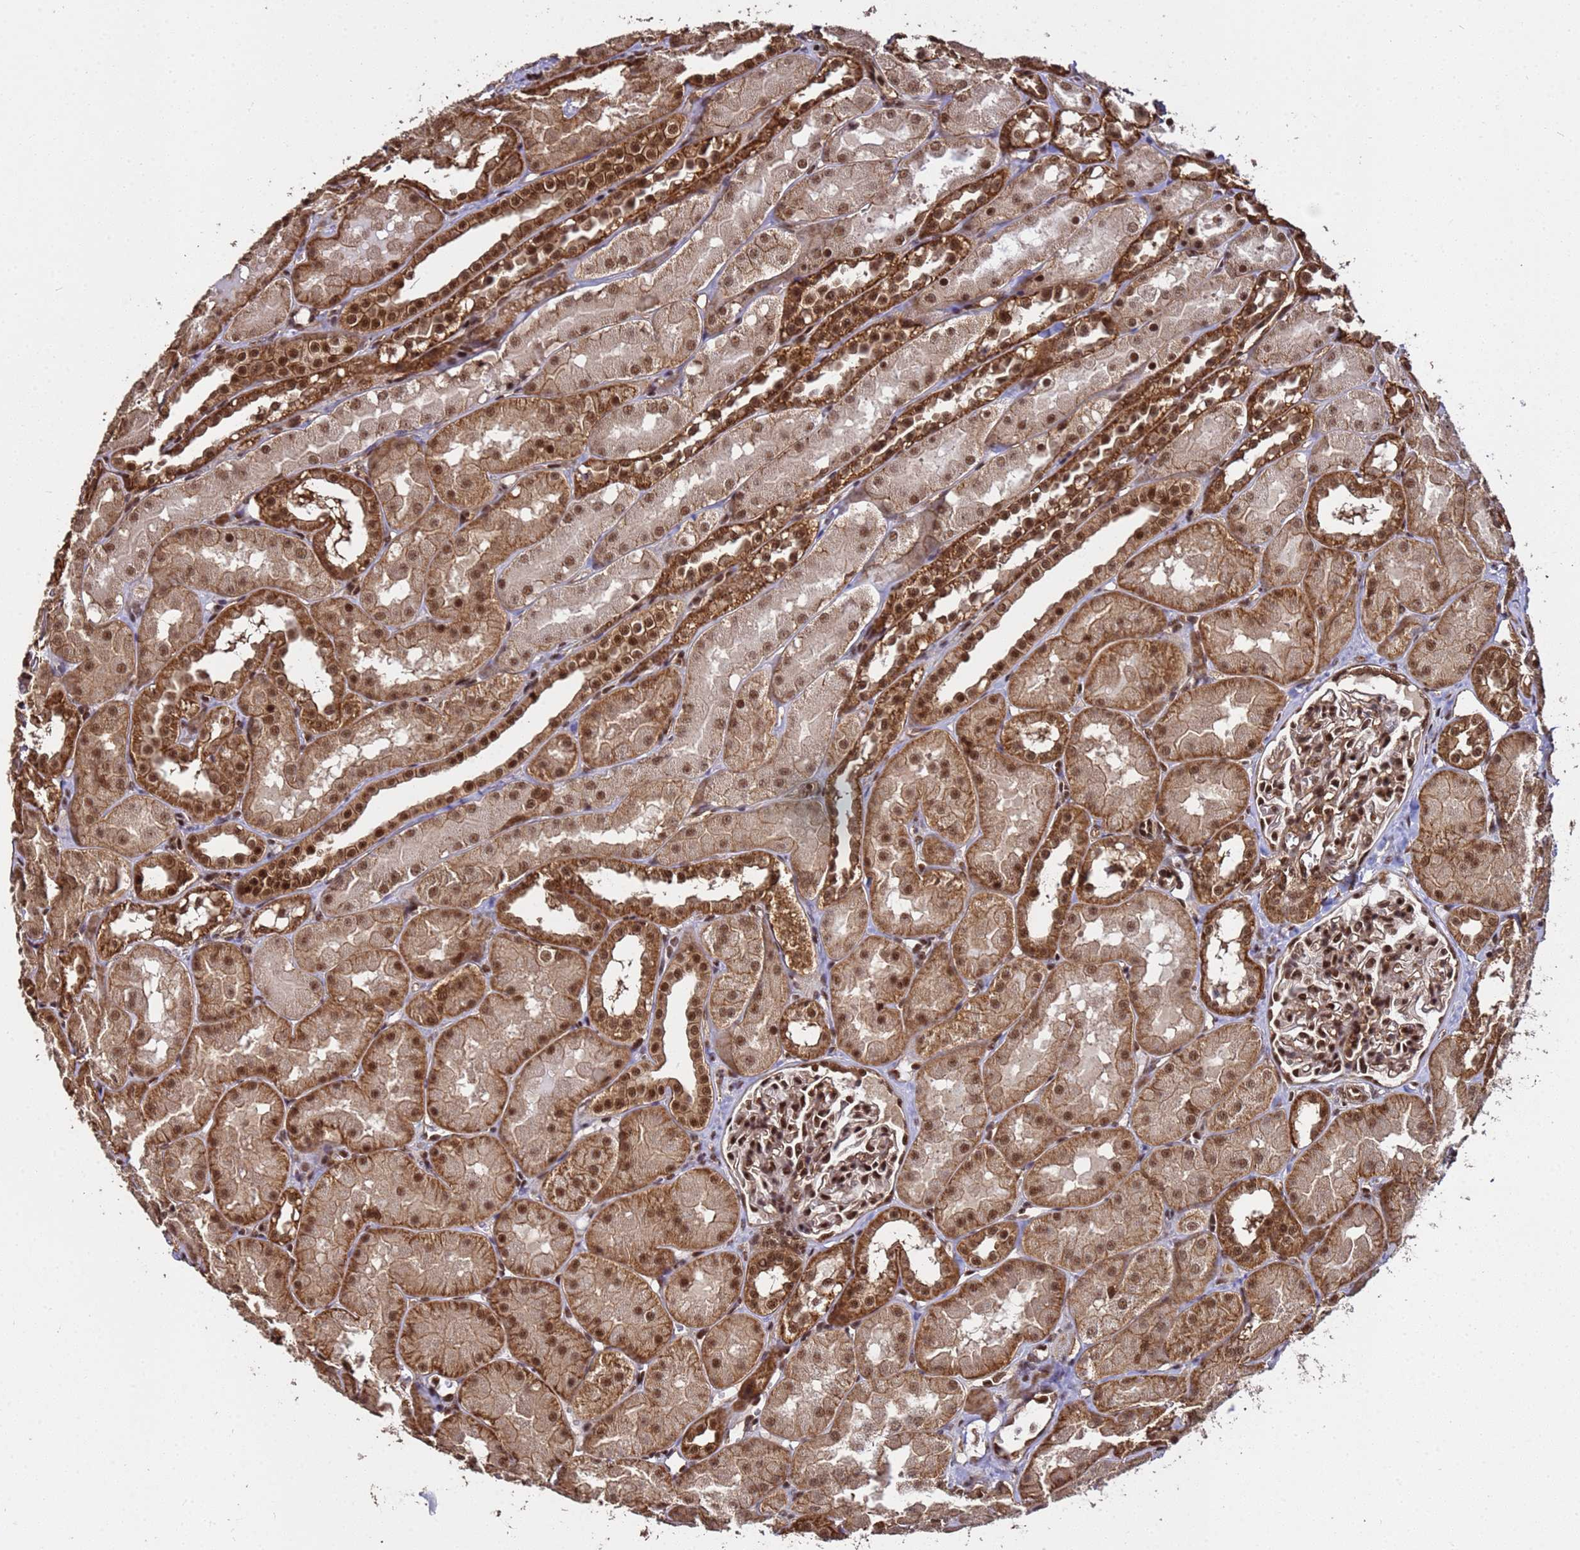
{"staining": {"intensity": "strong", "quantity": ">75%", "location": "cytoplasmic/membranous,nuclear"}, "tissue": "kidney", "cell_type": "Cells in glomeruli", "image_type": "normal", "snomed": [{"axis": "morphology", "description": "Normal tissue, NOS"}, {"axis": "topography", "description": "Kidney"}, {"axis": "topography", "description": "Urinary bladder"}], "caption": "Immunohistochemistry of unremarkable kidney shows high levels of strong cytoplasmic/membranous,nuclear positivity in approximately >75% of cells in glomeruli. The staining was performed using DAB, with brown indicating positive protein expression. Nuclei are stained blue with hematoxylin.", "gene": "SYF2", "patient": {"sex": "male", "age": 16}}